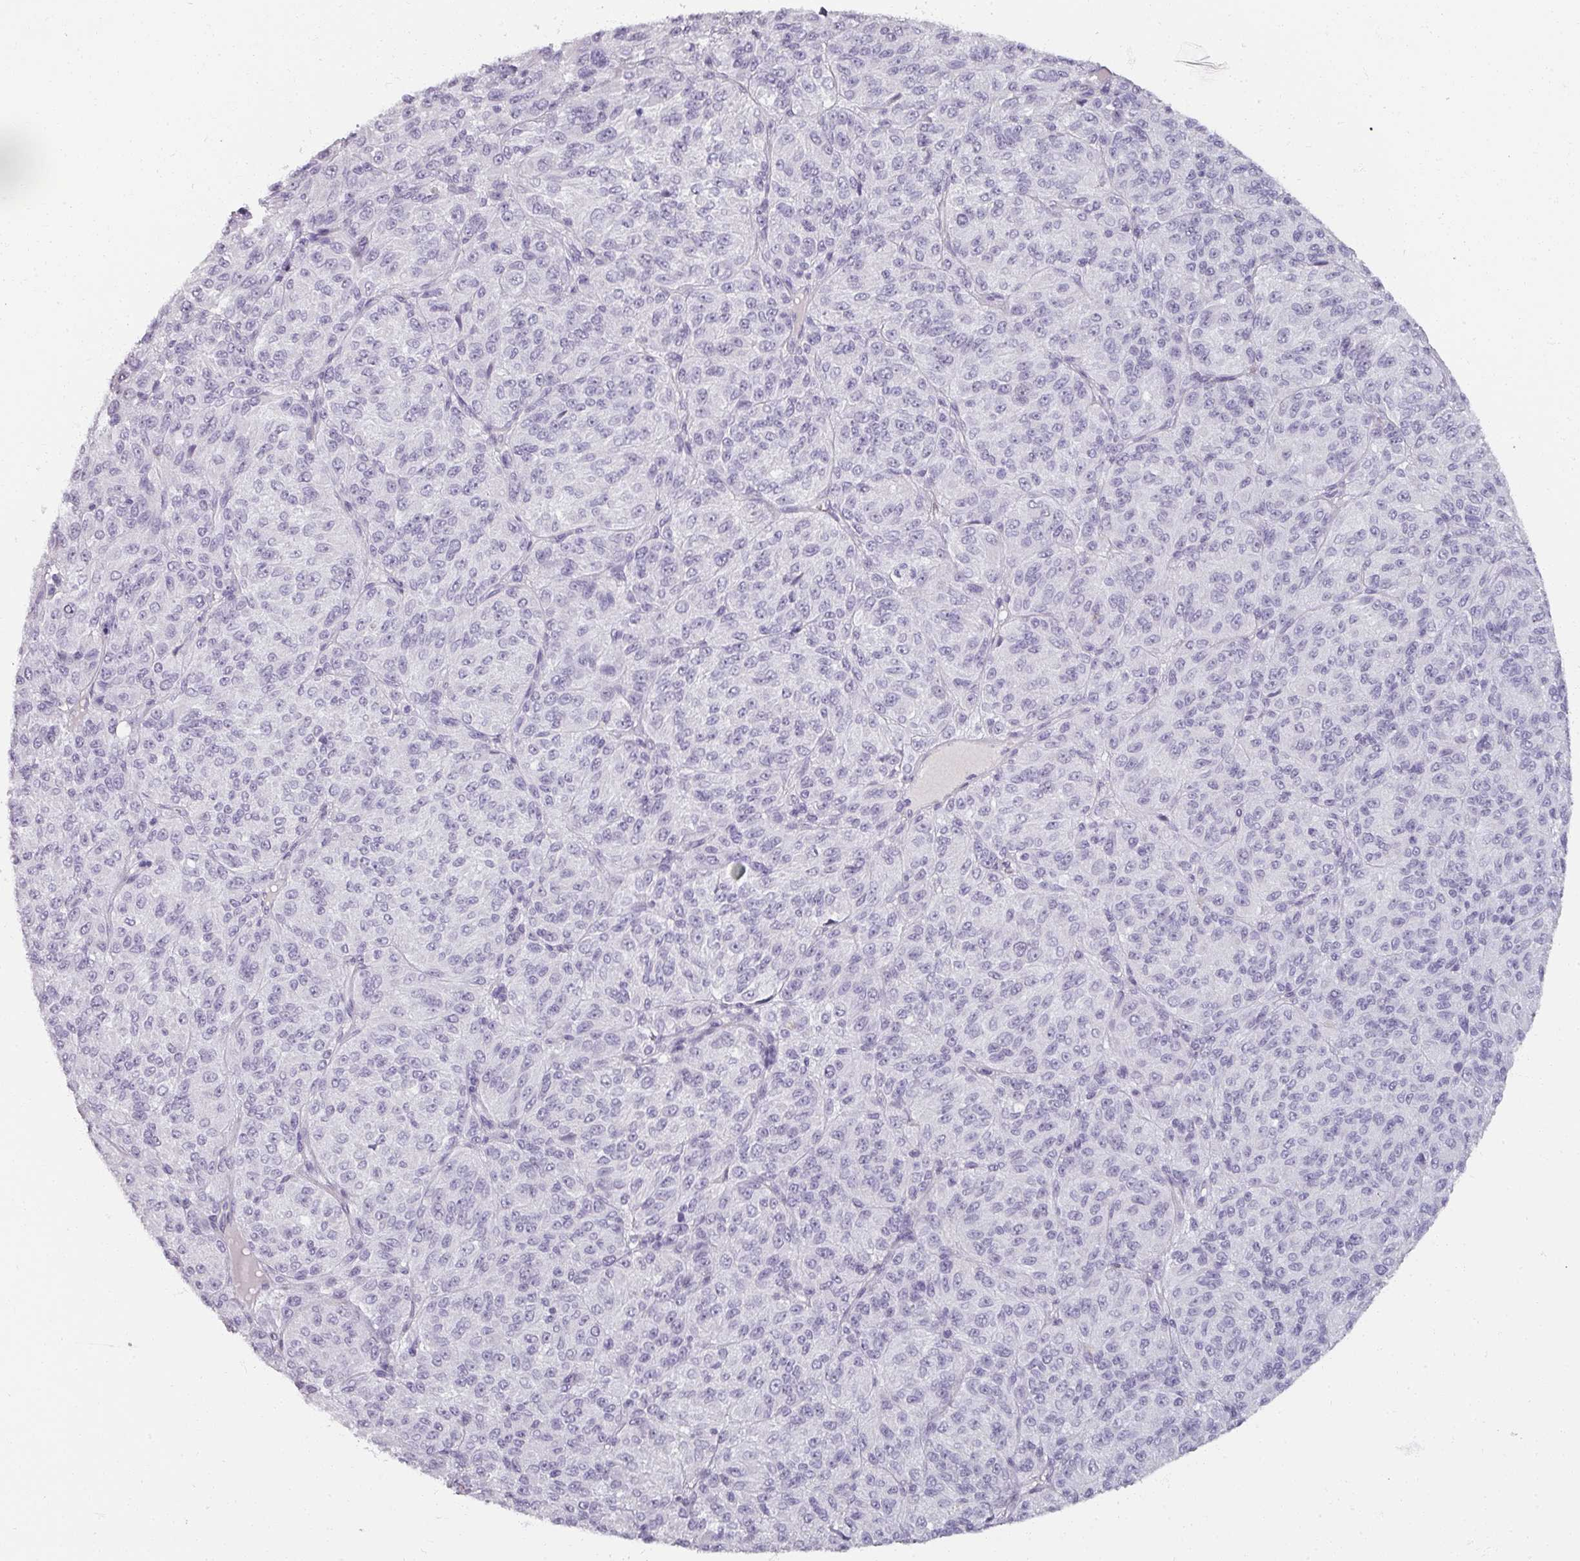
{"staining": {"intensity": "negative", "quantity": "none", "location": "none"}, "tissue": "melanoma", "cell_type": "Tumor cells", "image_type": "cancer", "snomed": [{"axis": "morphology", "description": "Malignant melanoma, Metastatic site"}, {"axis": "topography", "description": "Brain"}], "caption": "IHC image of human malignant melanoma (metastatic site) stained for a protein (brown), which shows no expression in tumor cells.", "gene": "REG3G", "patient": {"sex": "female", "age": 56}}